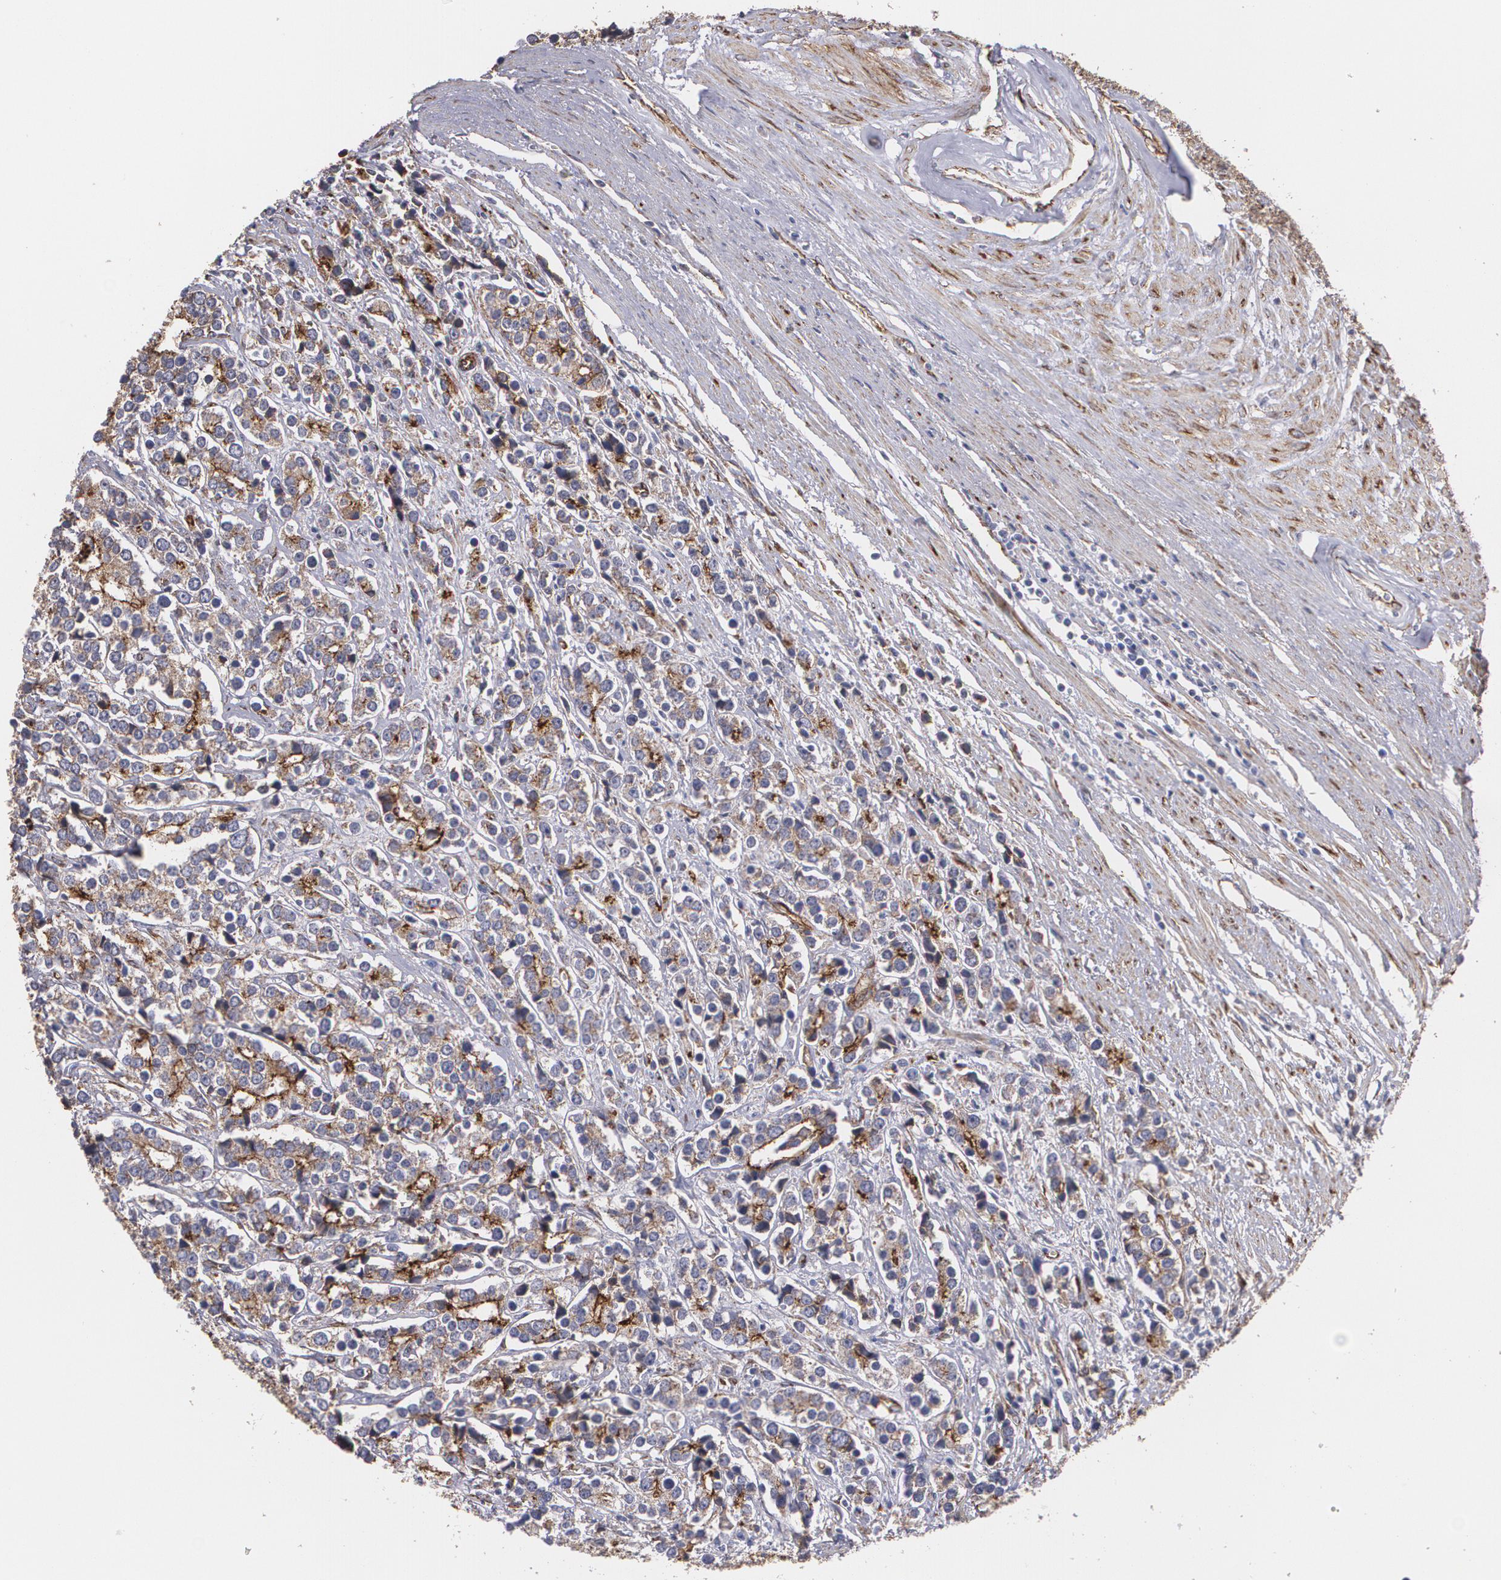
{"staining": {"intensity": "moderate", "quantity": ">75%", "location": "cytoplasmic/membranous"}, "tissue": "prostate cancer", "cell_type": "Tumor cells", "image_type": "cancer", "snomed": [{"axis": "morphology", "description": "Adenocarcinoma, High grade"}, {"axis": "topography", "description": "Prostate"}], "caption": "An immunohistochemistry photomicrograph of neoplastic tissue is shown. Protein staining in brown highlights moderate cytoplasmic/membranous positivity in prostate cancer within tumor cells. (brown staining indicates protein expression, while blue staining denotes nuclei).", "gene": "TJP1", "patient": {"sex": "male", "age": 71}}